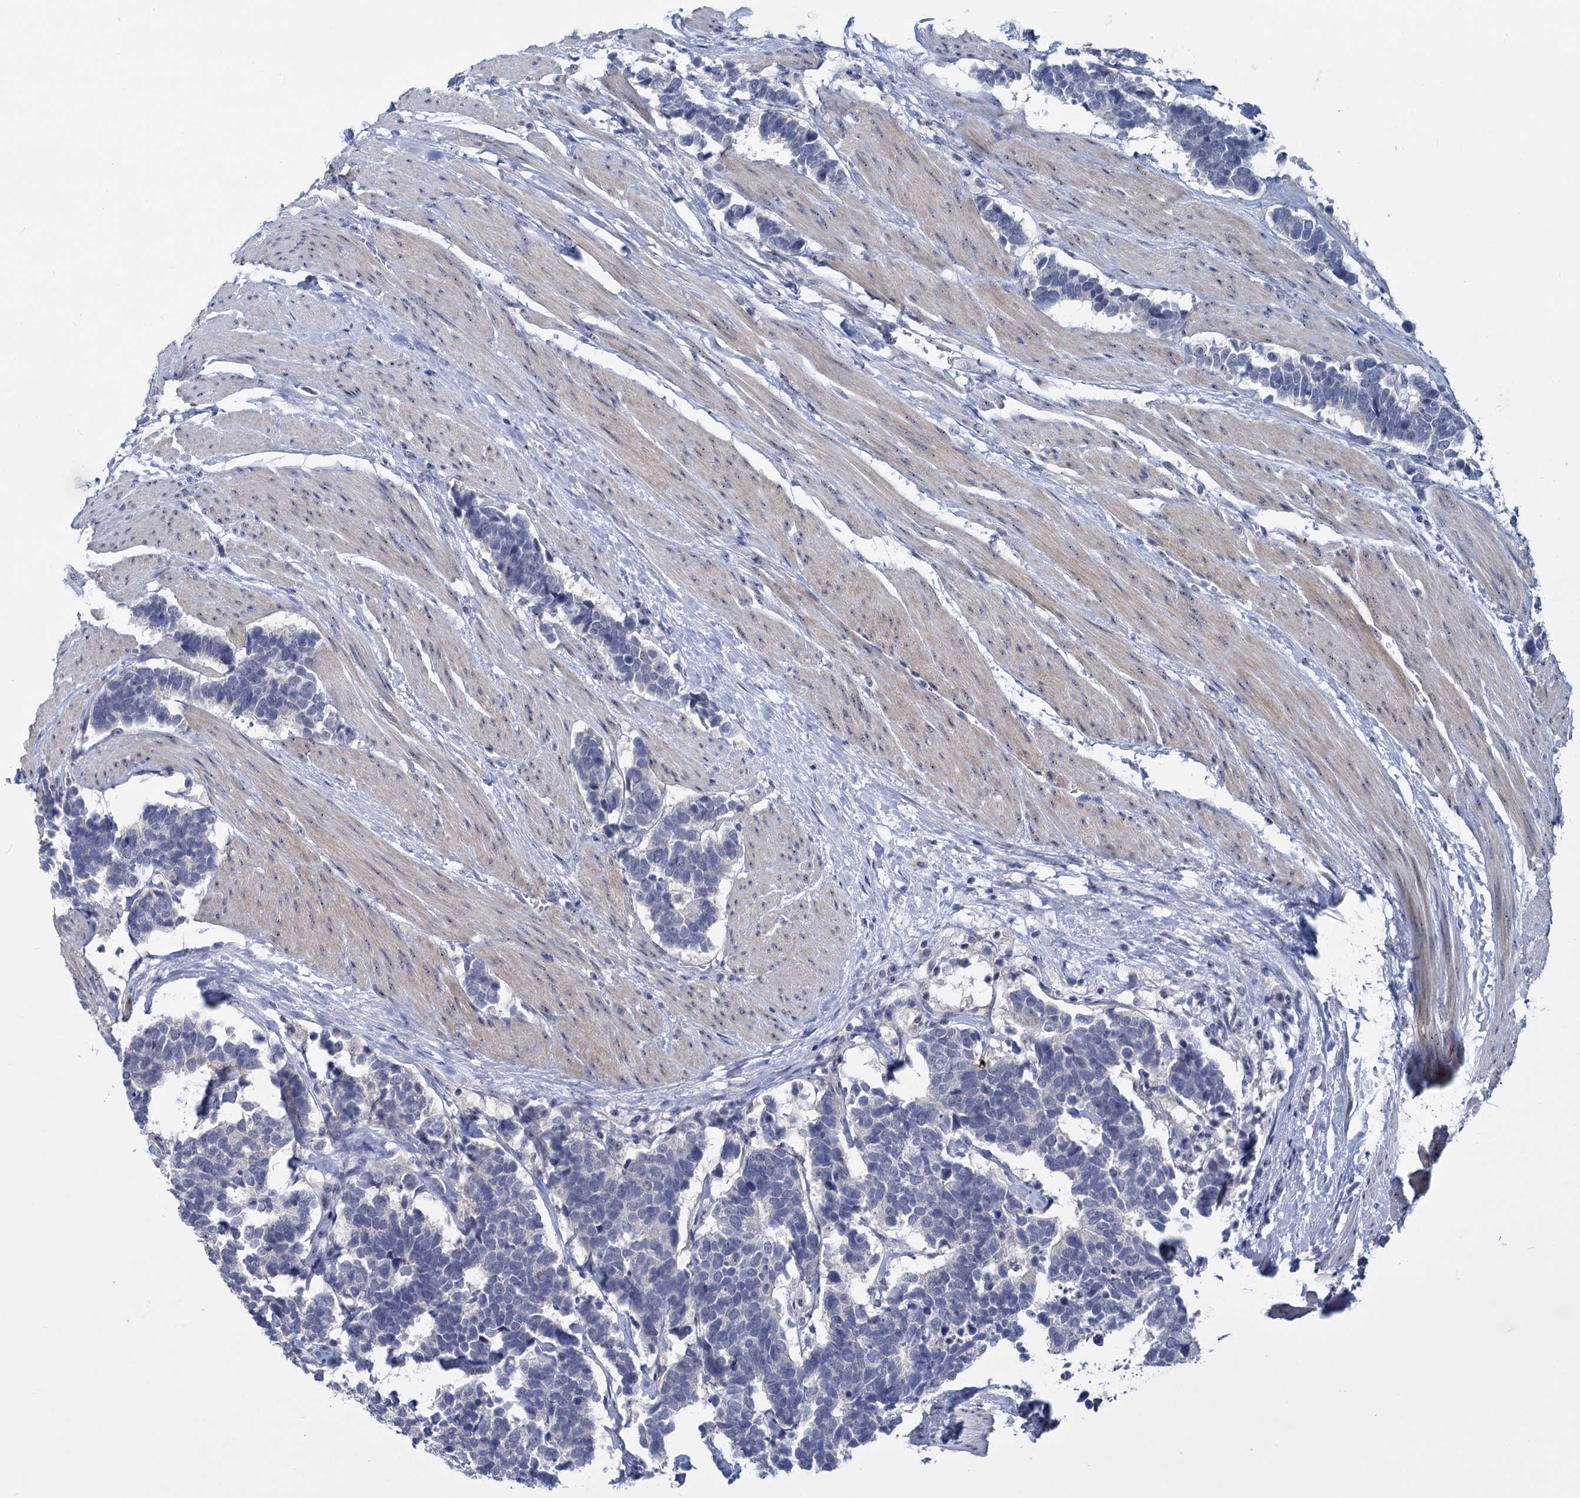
{"staining": {"intensity": "negative", "quantity": "none", "location": "none"}, "tissue": "carcinoid", "cell_type": "Tumor cells", "image_type": "cancer", "snomed": [{"axis": "morphology", "description": "Carcinoma, NOS"}, {"axis": "morphology", "description": "Carcinoid, malignant, NOS"}, {"axis": "topography", "description": "Urinary bladder"}], "caption": "The immunohistochemistry (IHC) image has no significant positivity in tumor cells of carcinoma tissue. (Brightfield microscopy of DAB (3,3'-diaminobenzidine) immunohistochemistry (IHC) at high magnification).", "gene": "SFN", "patient": {"sex": "male", "age": 57}}